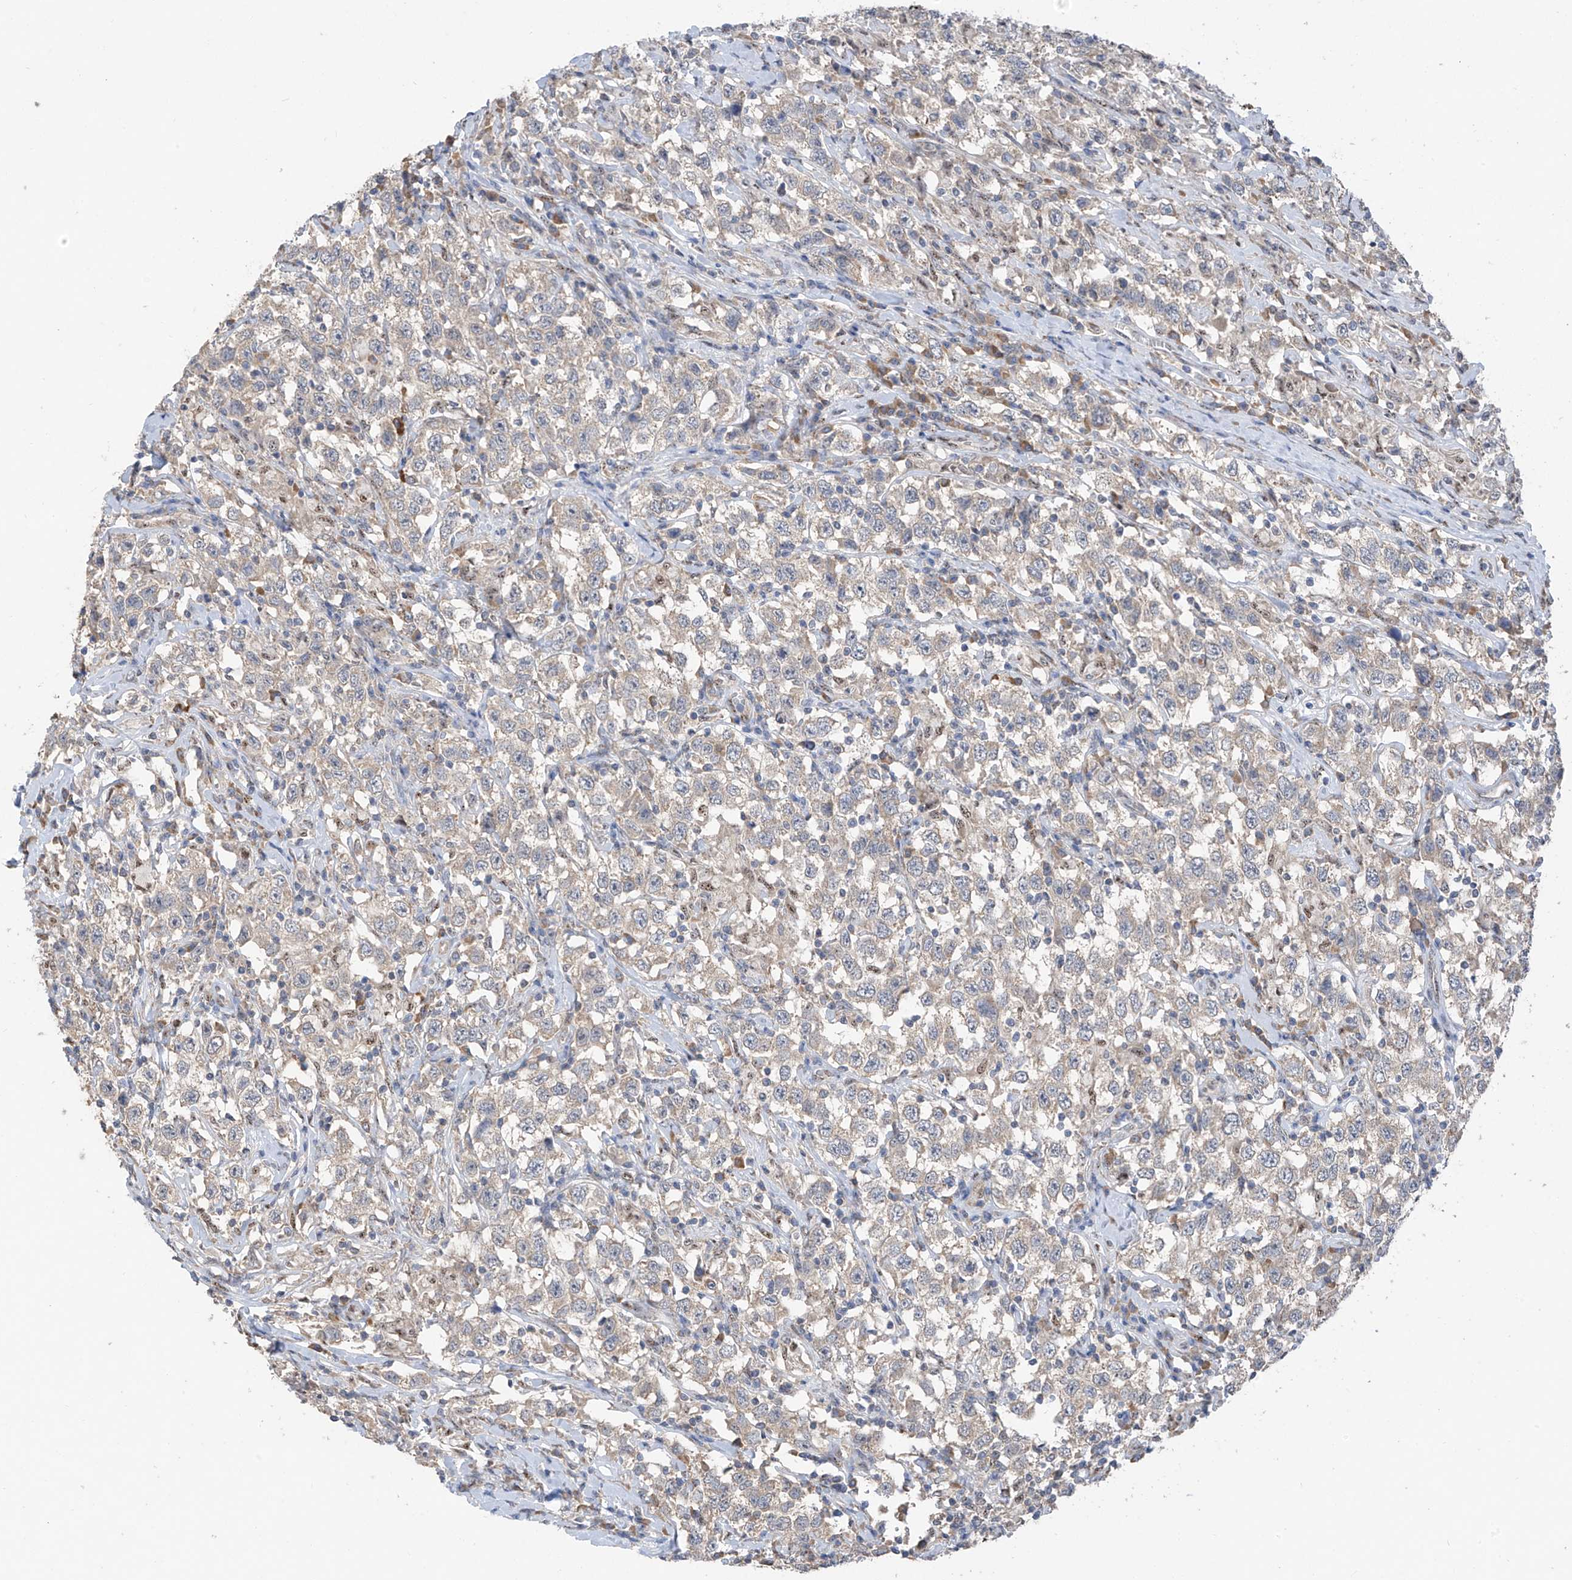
{"staining": {"intensity": "negative", "quantity": "none", "location": "none"}, "tissue": "testis cancer", "cell_type": "Tumor cells", "image_type": "cancer", "snomed": [{"axis": "morphology", "description": "Seminoma, NOS"}, {"axis": "topography", "description": "Testis"}], "caption": "DAB (3,3'-diaminobenzidine) immunohistochemical staining of human testis cancer shows no significant staining in tumor cells. (DAB (3,3'-diaminobenzidine) immunohistochemistry (IHC), high magnification).", "gene": "RPL4", "patient": {"sex": "male", "age": 41}}